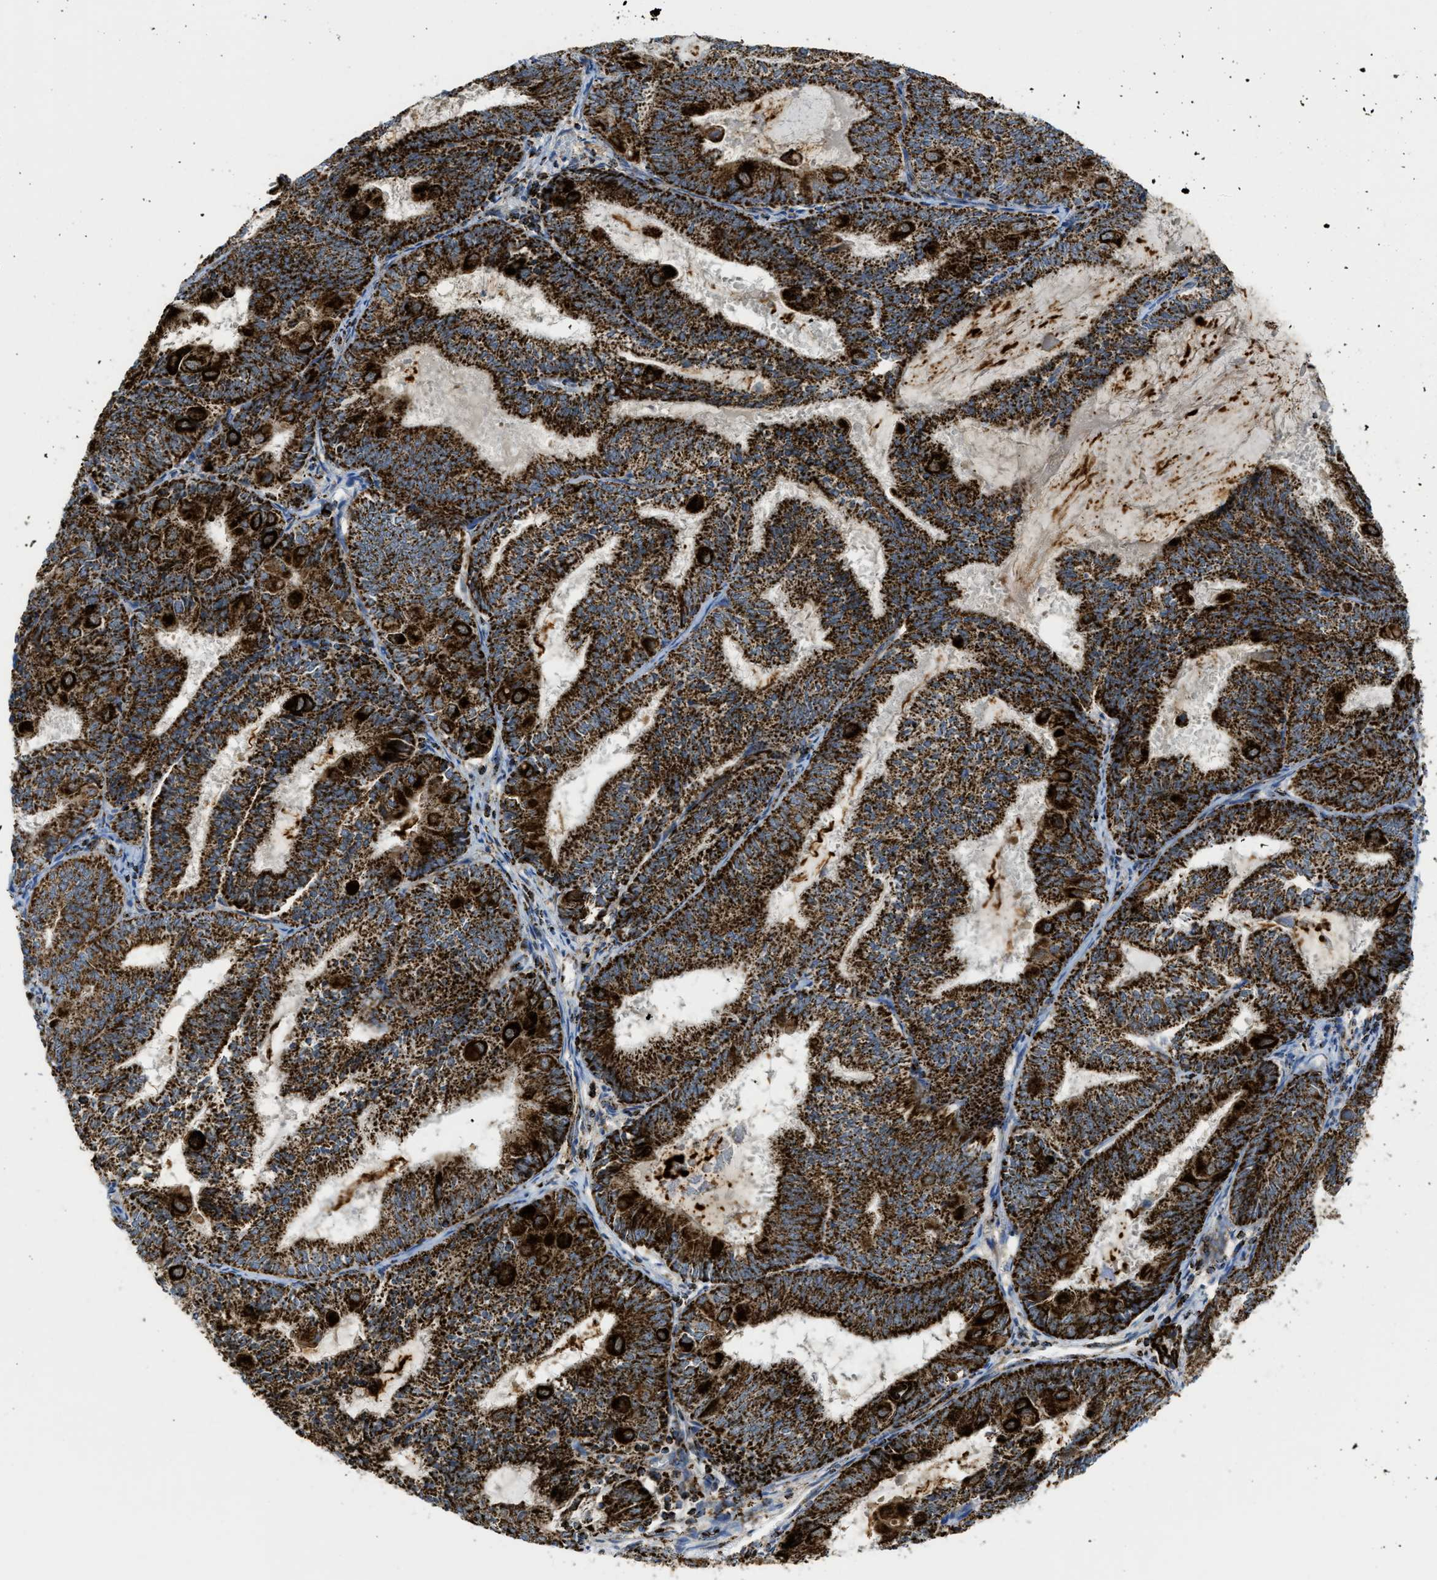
{"staining": {"intensity": "strong", "quantity": ">75%", "location": "cytoplasmic/membranous"}, "tissue": "endometrial cancer", "cell_type": "Tumor cells", "image_type": "cancer", "snomed": [{"axis": "morphology", "description": "Adenocarcinoma, NOS"}, {"axis": "topography", "description": "Endometrium"}], "caption": "A brown stain highlights strong cytoplasmic/membranous staining of a protein in human endometrial cancer (adenocarcinoma) tumor cells.", "gene": "SQOR", "patient": {"sex": "female", "age": 81}}